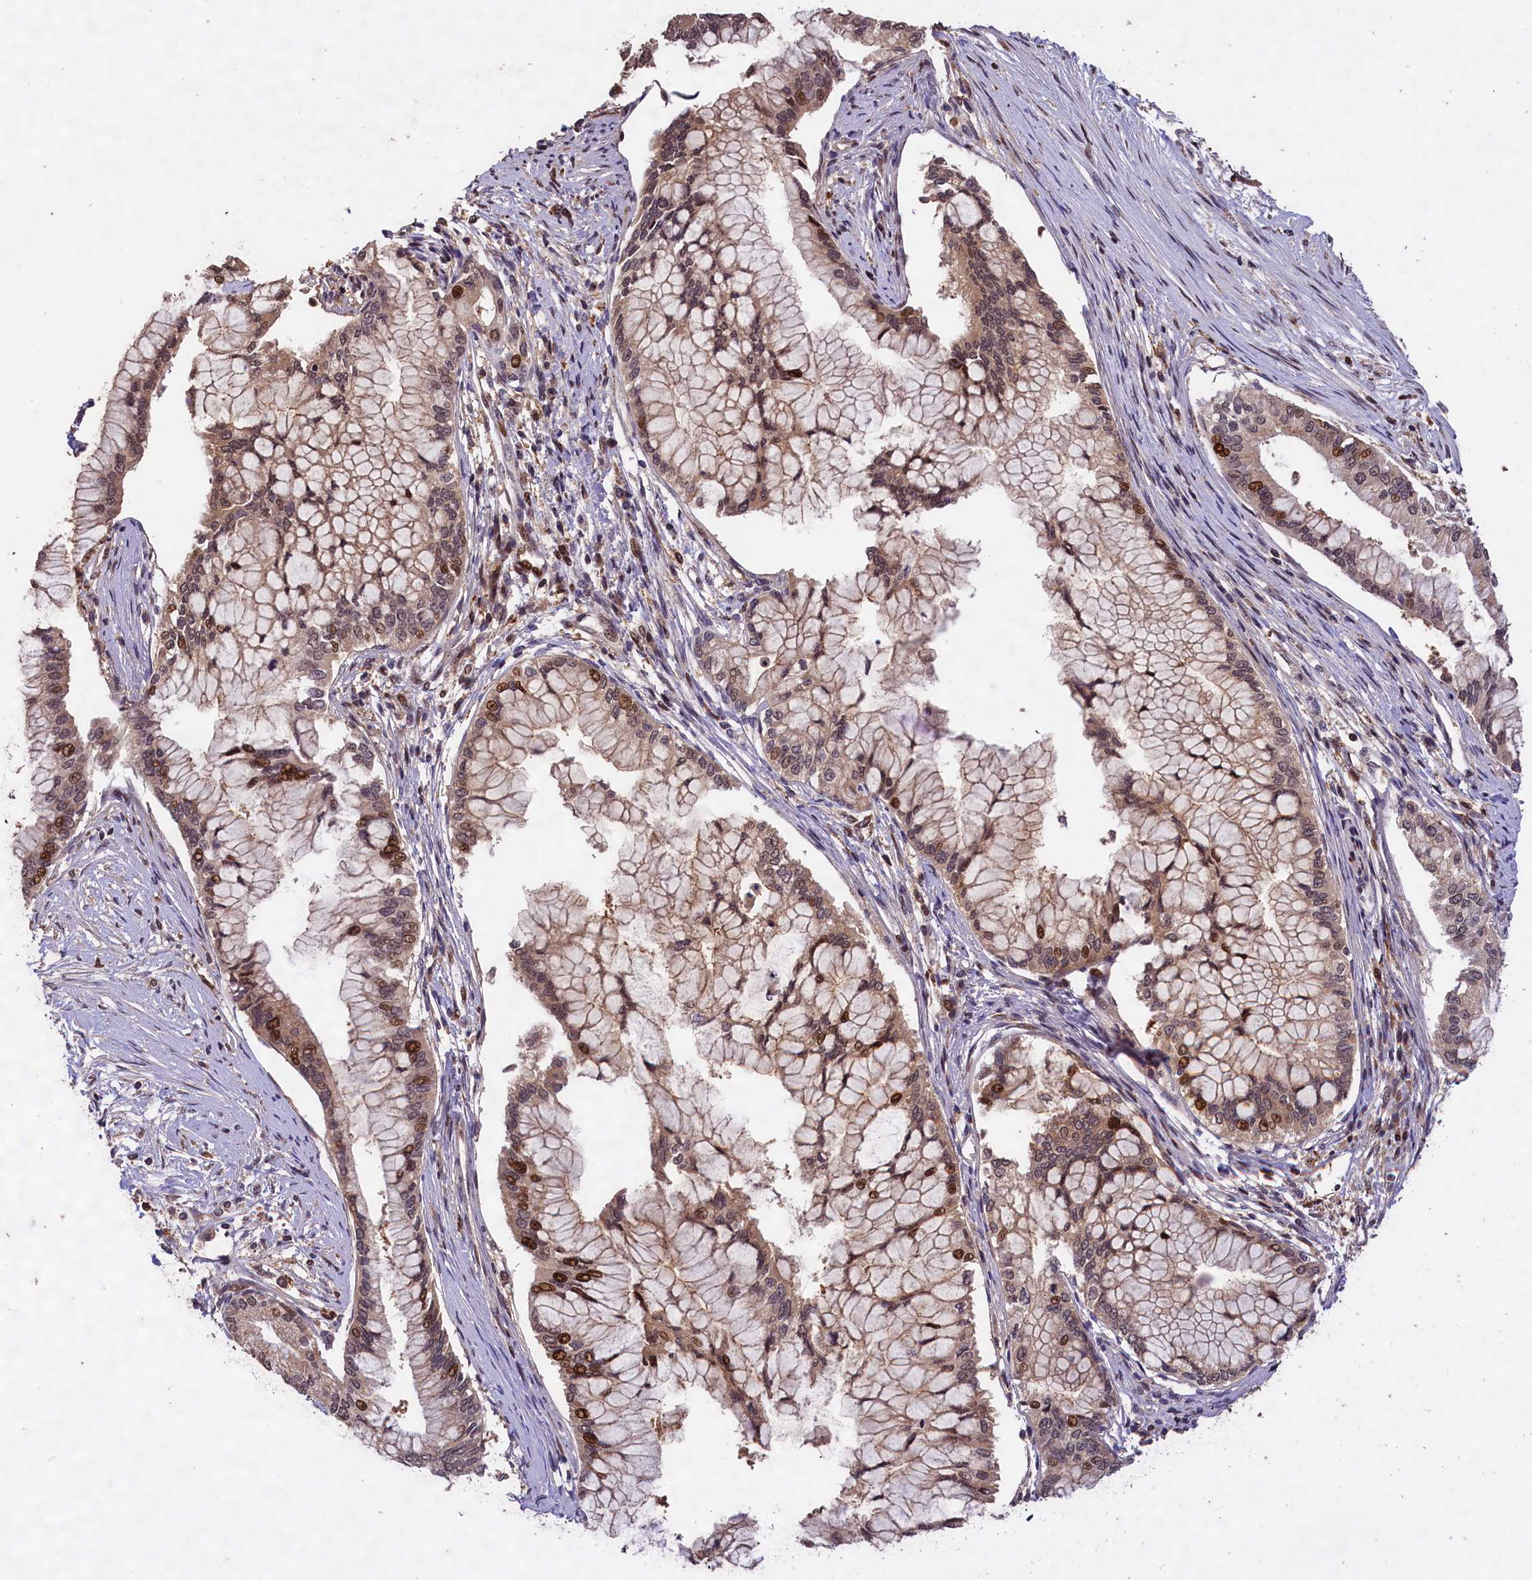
{"staining": {"intensity": "moderate", "quantity": ">75%", "location": "cytoplasmic/membranous,nuclear"}, "tissue": "pancreatic cancer", "cell_type": "Tumor cells", "image_type": "cancer", "snomed": [{"axis": "morphology", "description": "Adenocarcinoma, NOS"}, {"axis": "topography", "description": "Pancreas"}], "caption": "High-power microscopy captured an IHC image of pancreatic cancer (adenocarcinoma), revealing moderate cytoplasmic/membranous and nuclear expression in approximately >75% of tumor cells.", "gene": "PHAF1", "patient": {"sex": "male", "age": 46}}